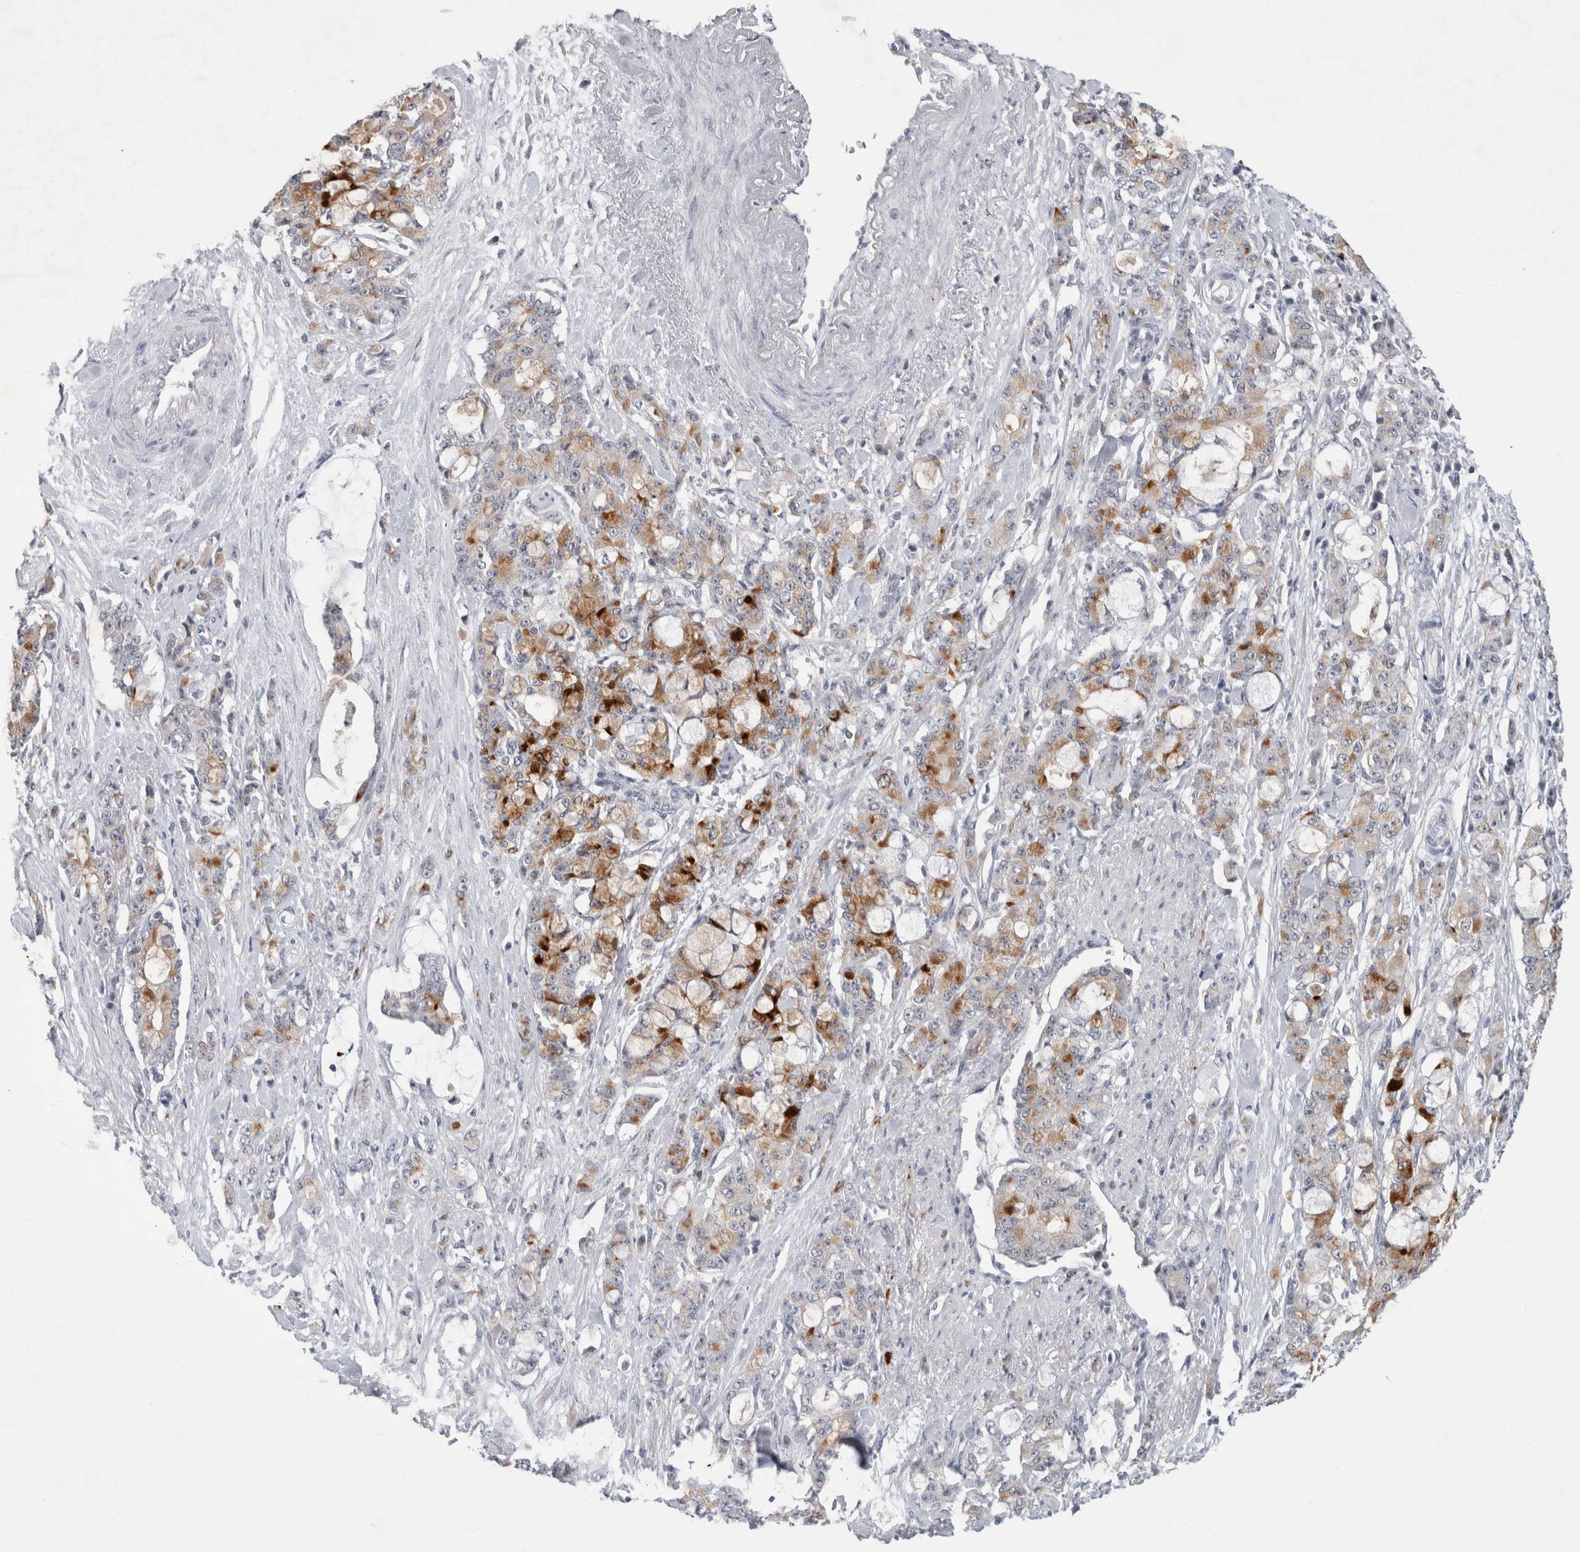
{"staining": {"intensity": "strong", "quantity": "25%-75%", "location": "cytoplasmic/membranous"}, "tissue": "pancreatic cancer", "cell_type": "Tumor cells", "image_type": "cancer", "snomed": [{"axis": "morphology", "description": "Adenocarcinoma, NOS"}, {"axis": "topography", "description": "Pancreas"}], "caption": "A high-resolution micrograph shows IHC staining of pancreatic adenocarcinoma, which displays strong cytoplasmic/membranous expression in approximately 25%-75% of tumor cells.", "gene": "NIPA1", "patient": {"sex": "female", "age": 73}}